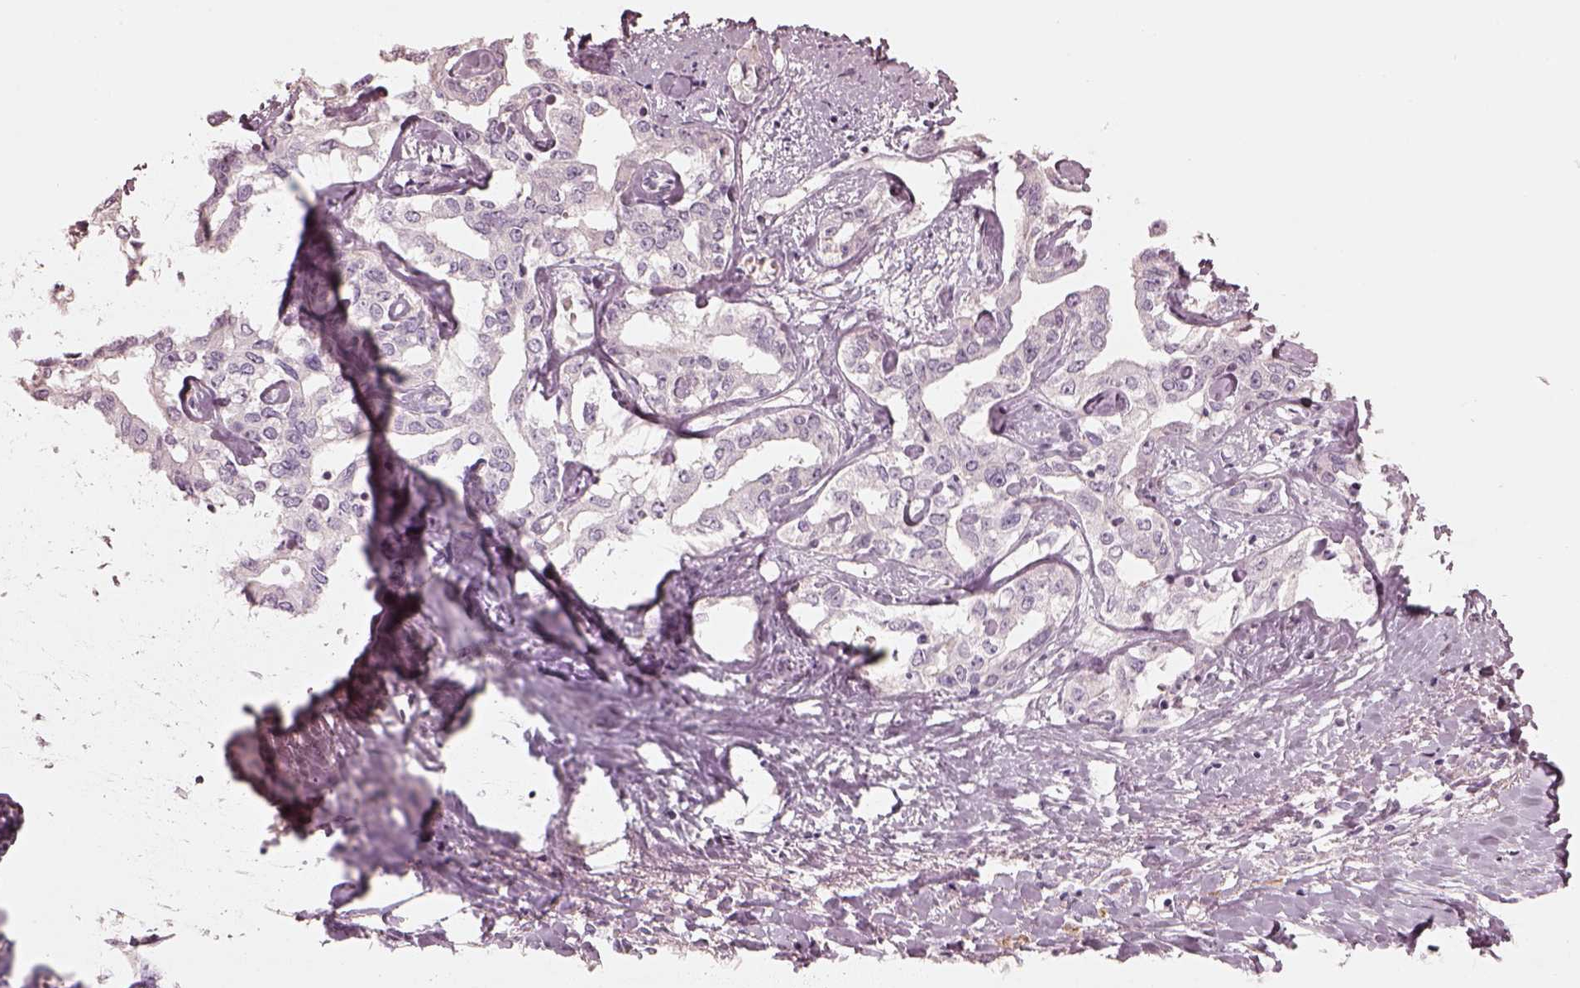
{"staining": {"intensity": "negative", "quantity": "none", "location": "none"}, "tissue": "liver cancer", "cell_type": "Tumor cells", "image_type": "cancer", "snomed": [{"axis": "morphology", "description": "Cholangiocarcinoma"}, {"axis": "topography", "description": "Liver"}], "caption": "Immunohistochemical staining of human liver cancer (cholangiocarcinoma) demonstrates no significant staining in tumor cells.", "gene": "PRLHR", "patient": {"sex": "male", "age": 59}}